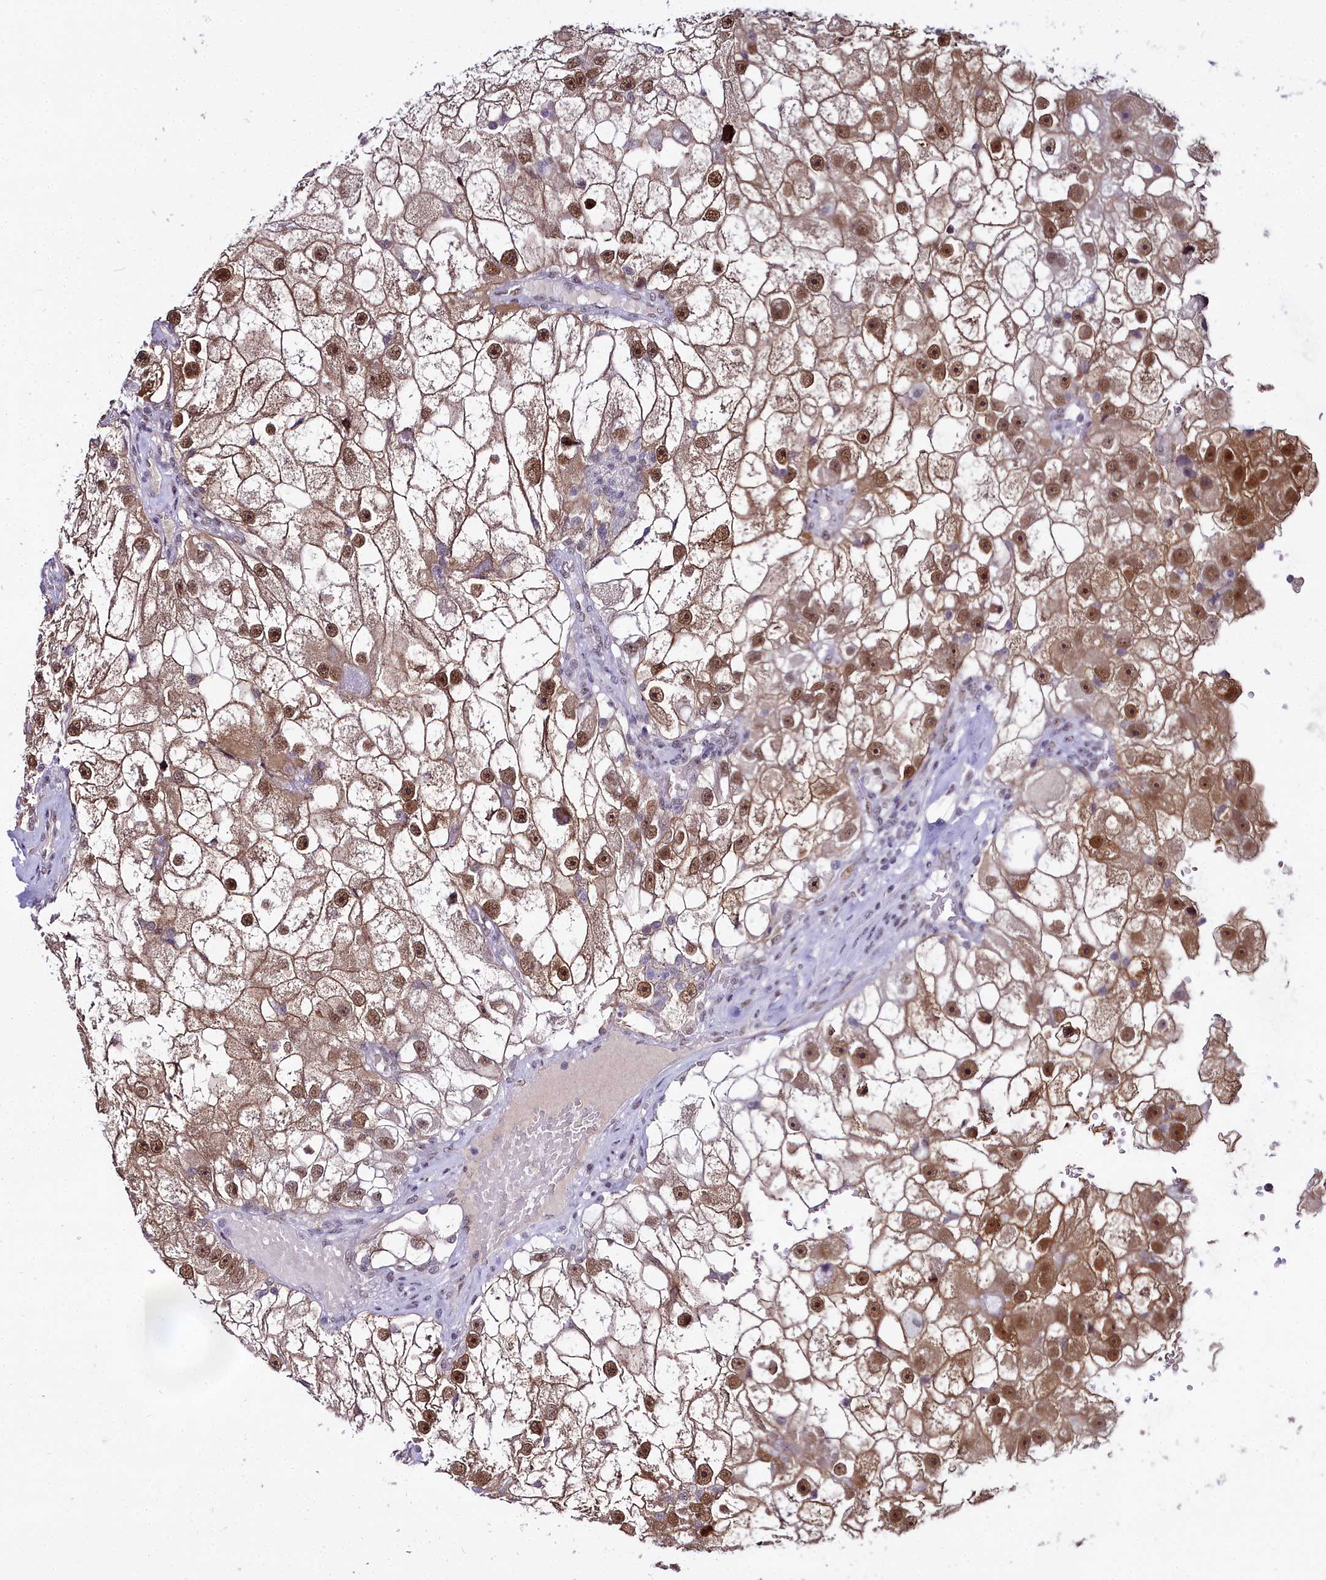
{"staining": {"intensity": "moderate", "quantity": ">75%", "location": "cytoplasmic/membranous,nuclear"}, "tissue": "renal cancer", "cell_type": "Tumor cells", "image_type": "cancer", "snomed": [{"axis": "morphology", "description": "Adenocarcinoma, NOS"}, {"axis": "topography", "description": "Kidney"}], "caption": "A medium amount of moderate cytoplasmic/membranous and nuclear expression is present in about >75% of tumor cells in renal cancer (adenocarcinoma) tissue.", "gene": "RBM12", "patient": {"sex": "male", "age": 63}}